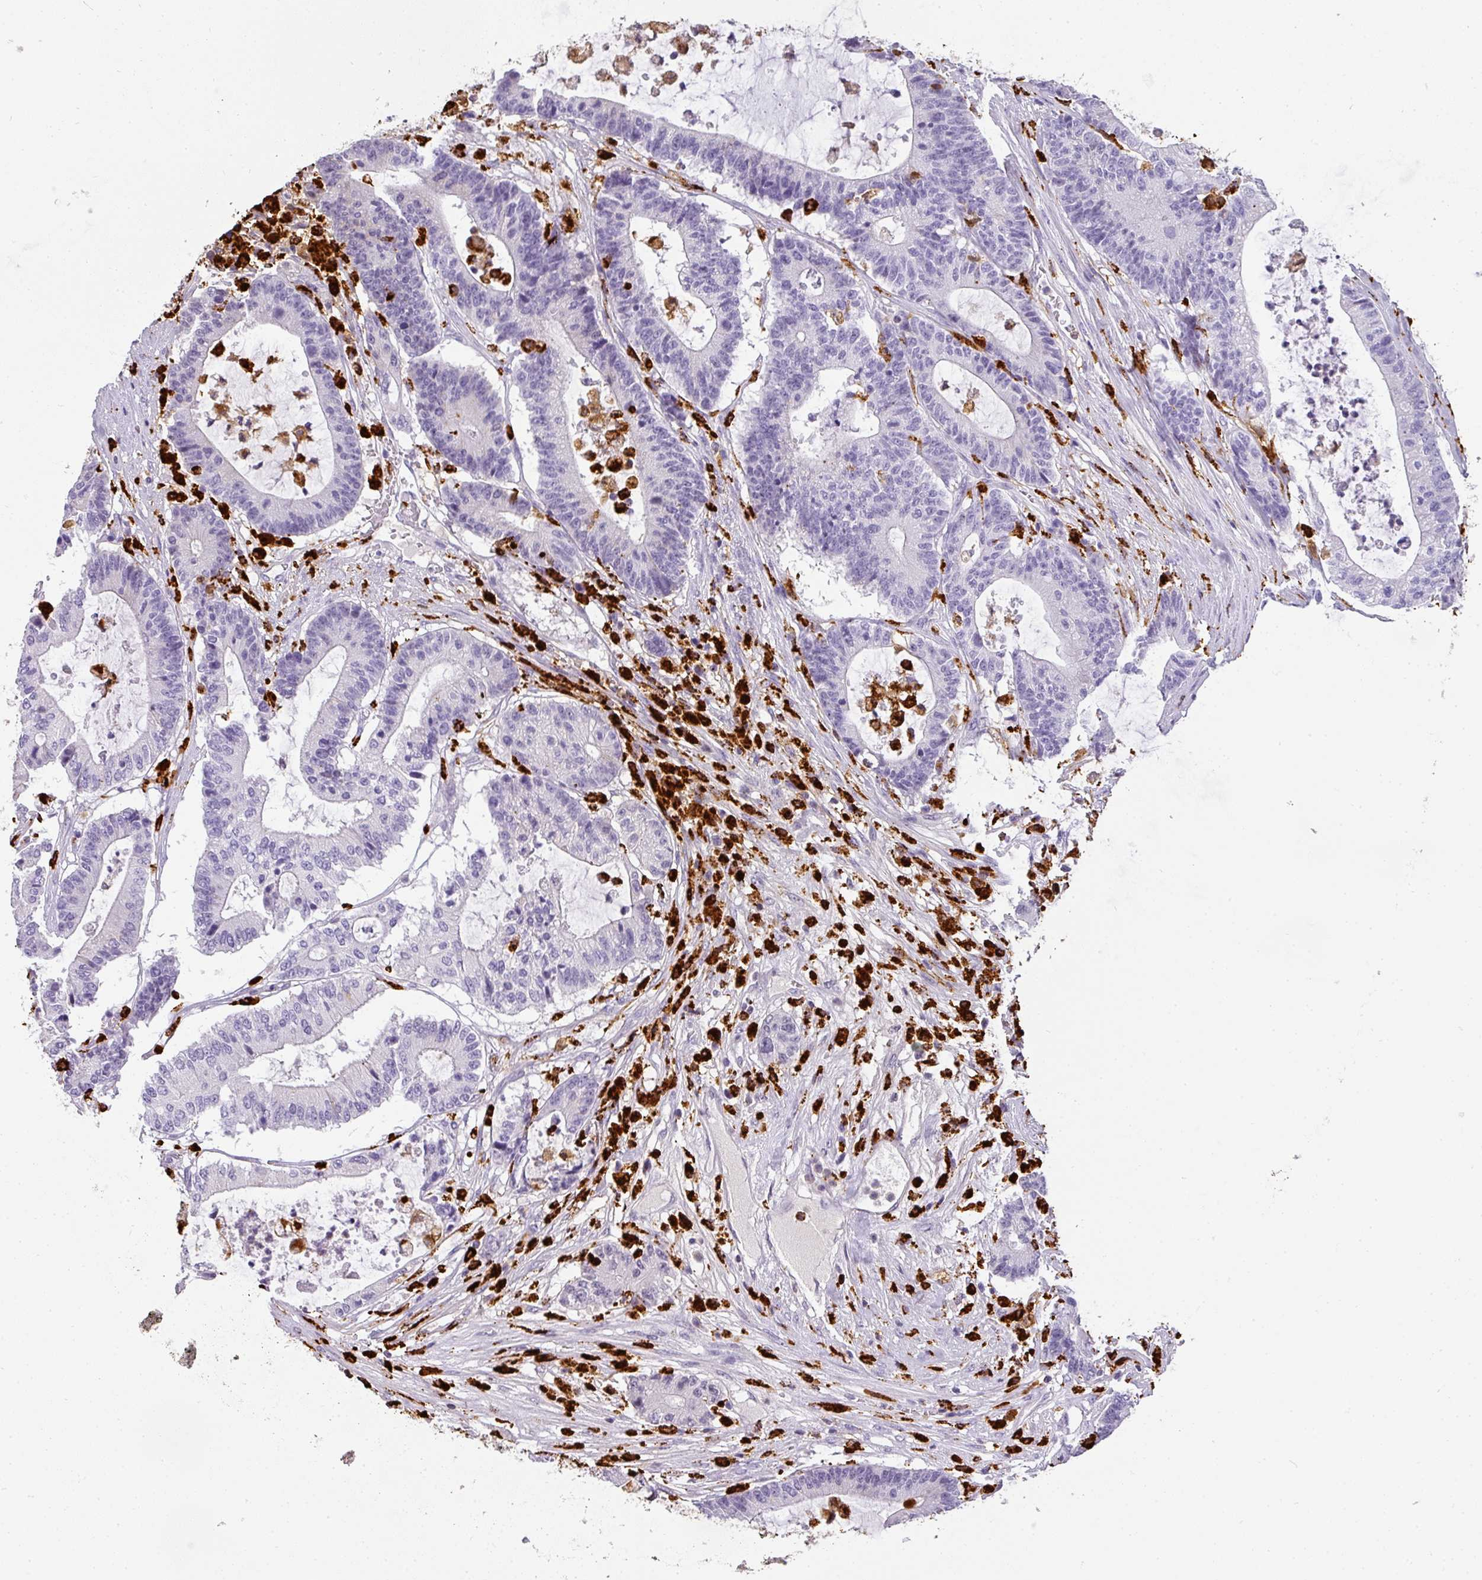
{"staining": {"intensity": "negative", "quantity": "none", "location": "none"}, "tissue": "colorectal cancer", "cell_type": "Tumor cells", "image_type": "cancer", "snomed": [{"axis": "morphology", "description": "Adenocarcinoma, NOS"}, {"axis": "topography", "description": "Colon"}], "caption": "Human colorectal cancer (adenocarcinoma) stained for a protein using immunohistochemistry (IHC) exhibits no staining in tumor cells.", "gene": "MMACHC", "patient": {"sex": "female", "age": 84}}